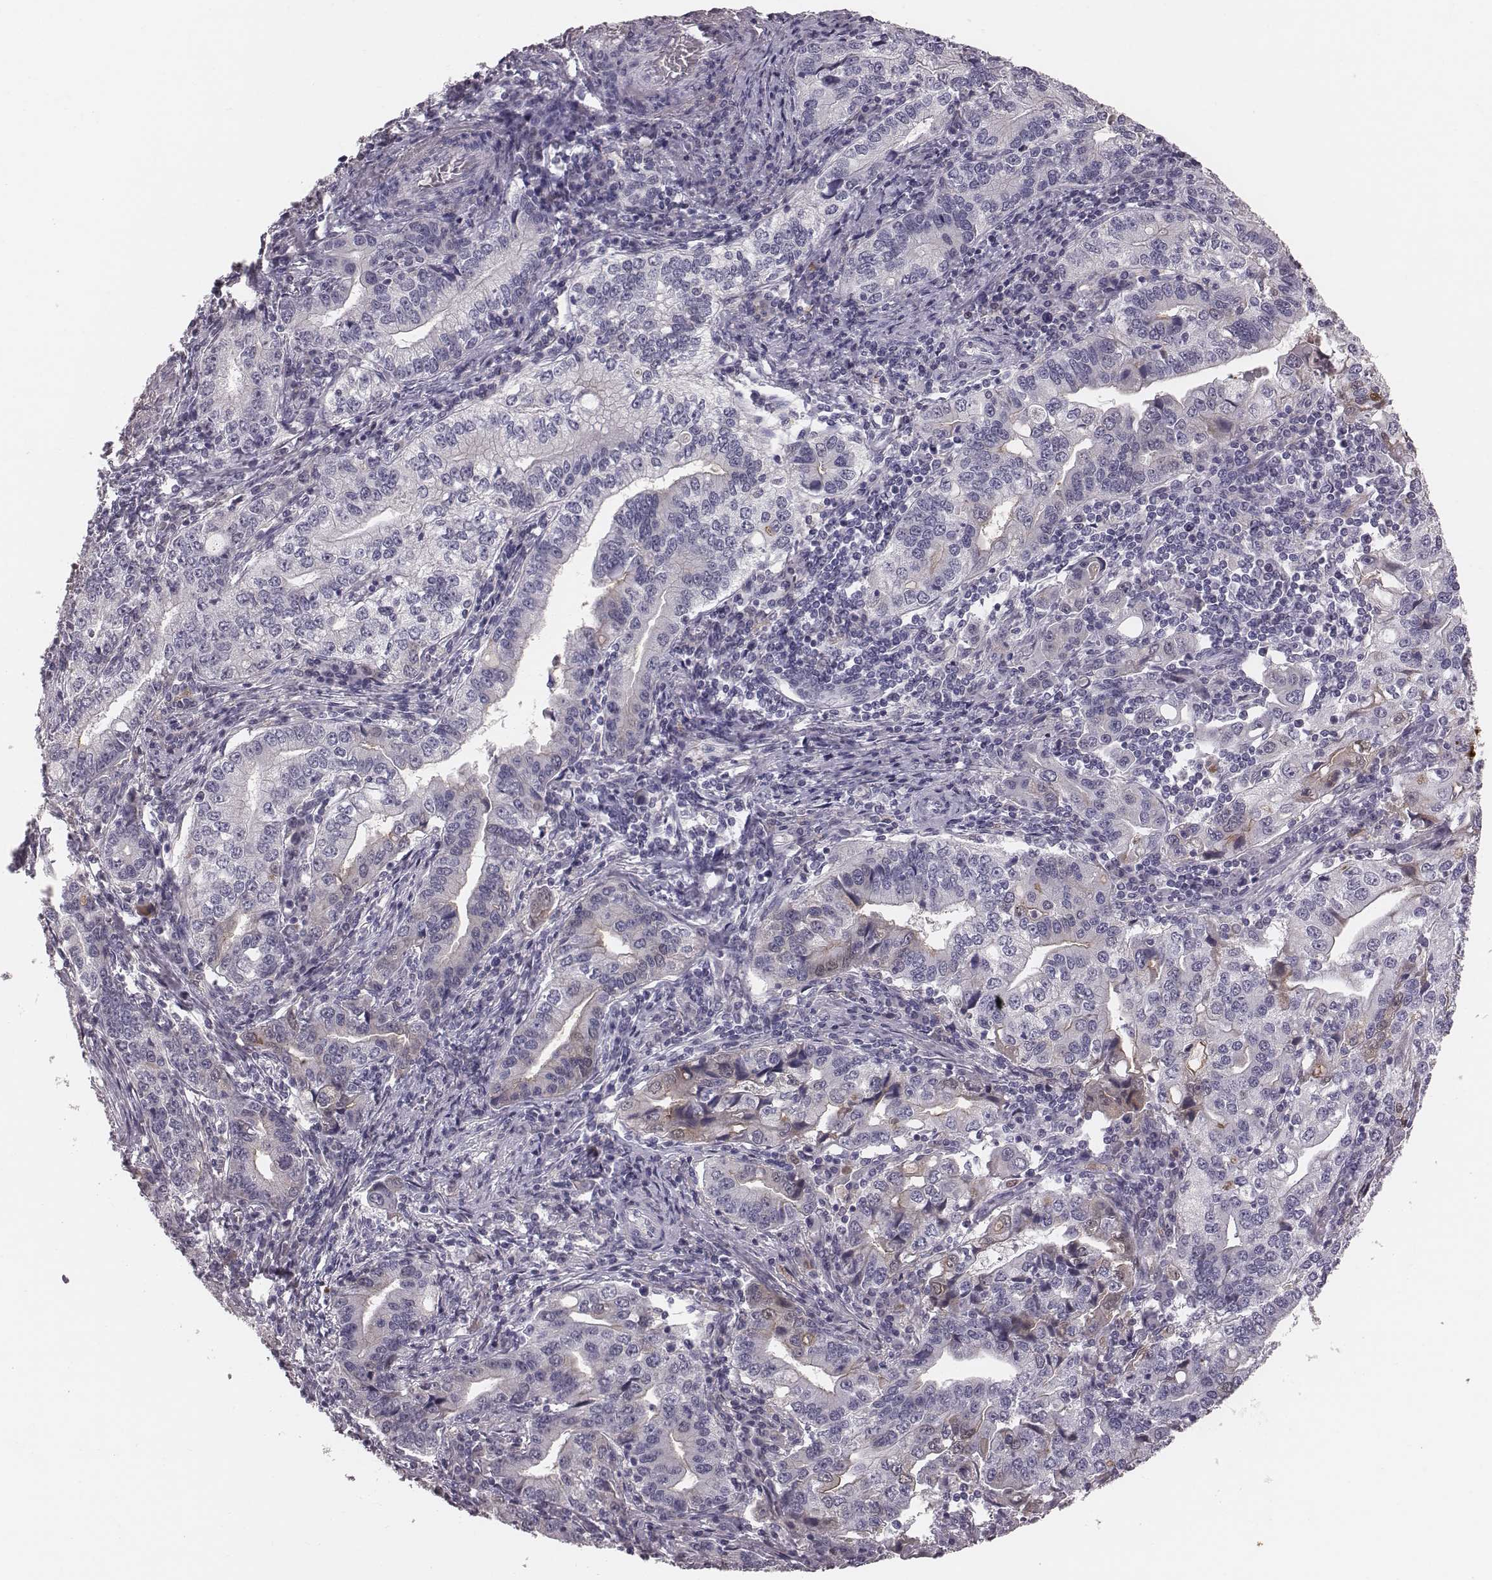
{"staining": {"intensity": "negative", "quantity": "none", "location": "none"}, "tissue": "stomach cancer", "cell_type": "Tumor cells", "image_type": "cancer", "snomed": [{"axis": "morphology", "description": "Adenocarcinoma, NOS"}, {"axis": "topography", "description": "Stomach, lower"}], "caption": "The photomicrograph shows no significant positivity in tumor cells of stomach cancer. The staining is performed using DAB brown chromogen with nuclei counter-stained in using hematoxylin.", "gene": "CFTR", "patient": {"sex": "female", "age": 72}}